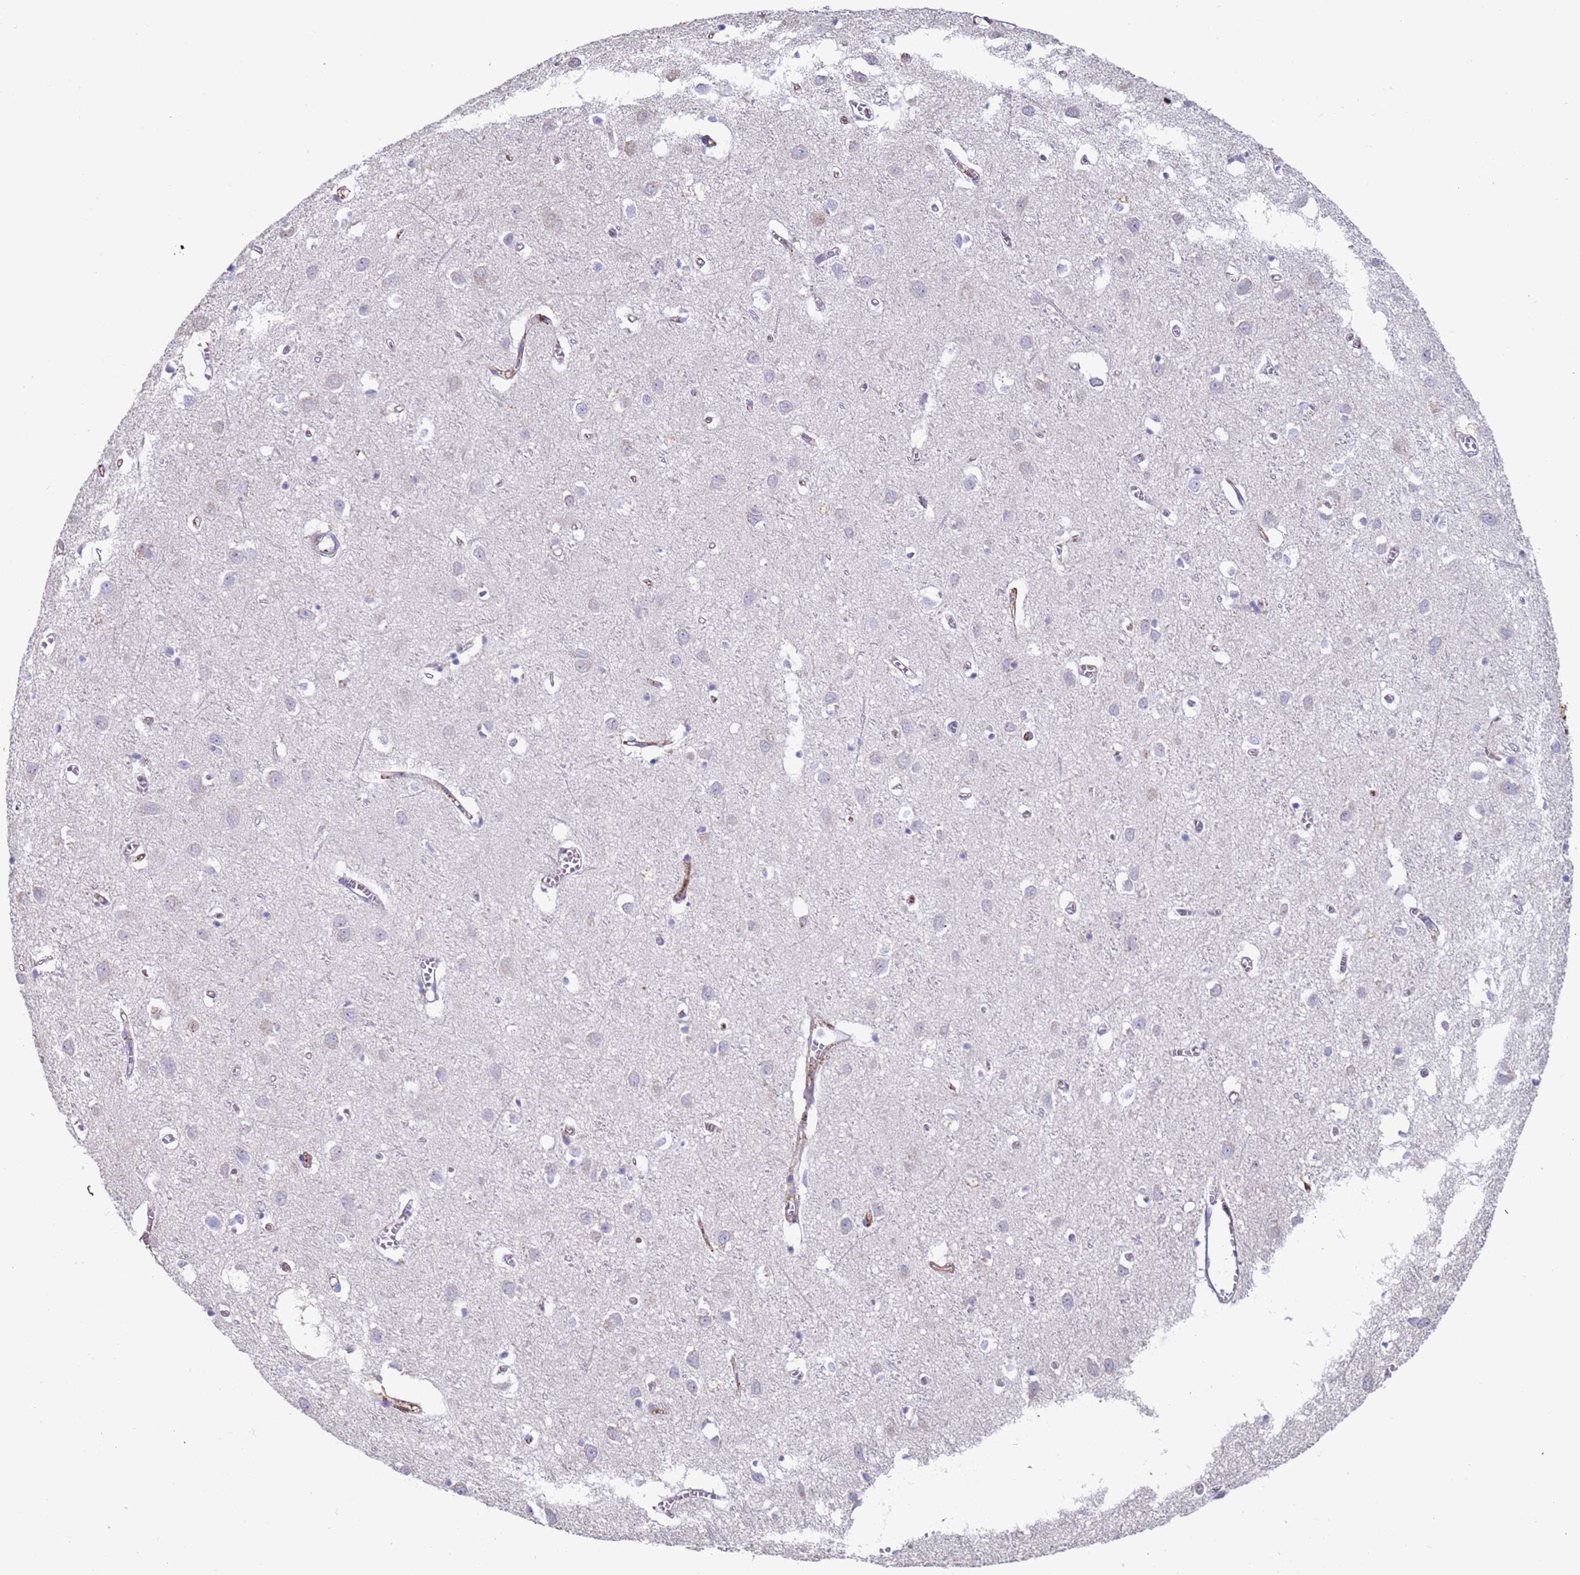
{"staining": {"intensity": "strong", "quantity": "<25%", "location": "cytoplasmic/membranous"}, "tissue": "cerebral cortex", "cell_type": "Endothelial cells", "image_type": "normal", "snomed": [{"axis": "morphology", "description": "Normal tissue, NOS"}, {"axis": "topography", "description": "Cerebral cortex"}], "caption": "A medium amount of strong cytoplasmic/membranous staining is appreciated in about <25% of endothelial cells in normal cerebral cortex.", "gene": "CYSLTR2", "patient": {"sex": "female", "age": 64}}